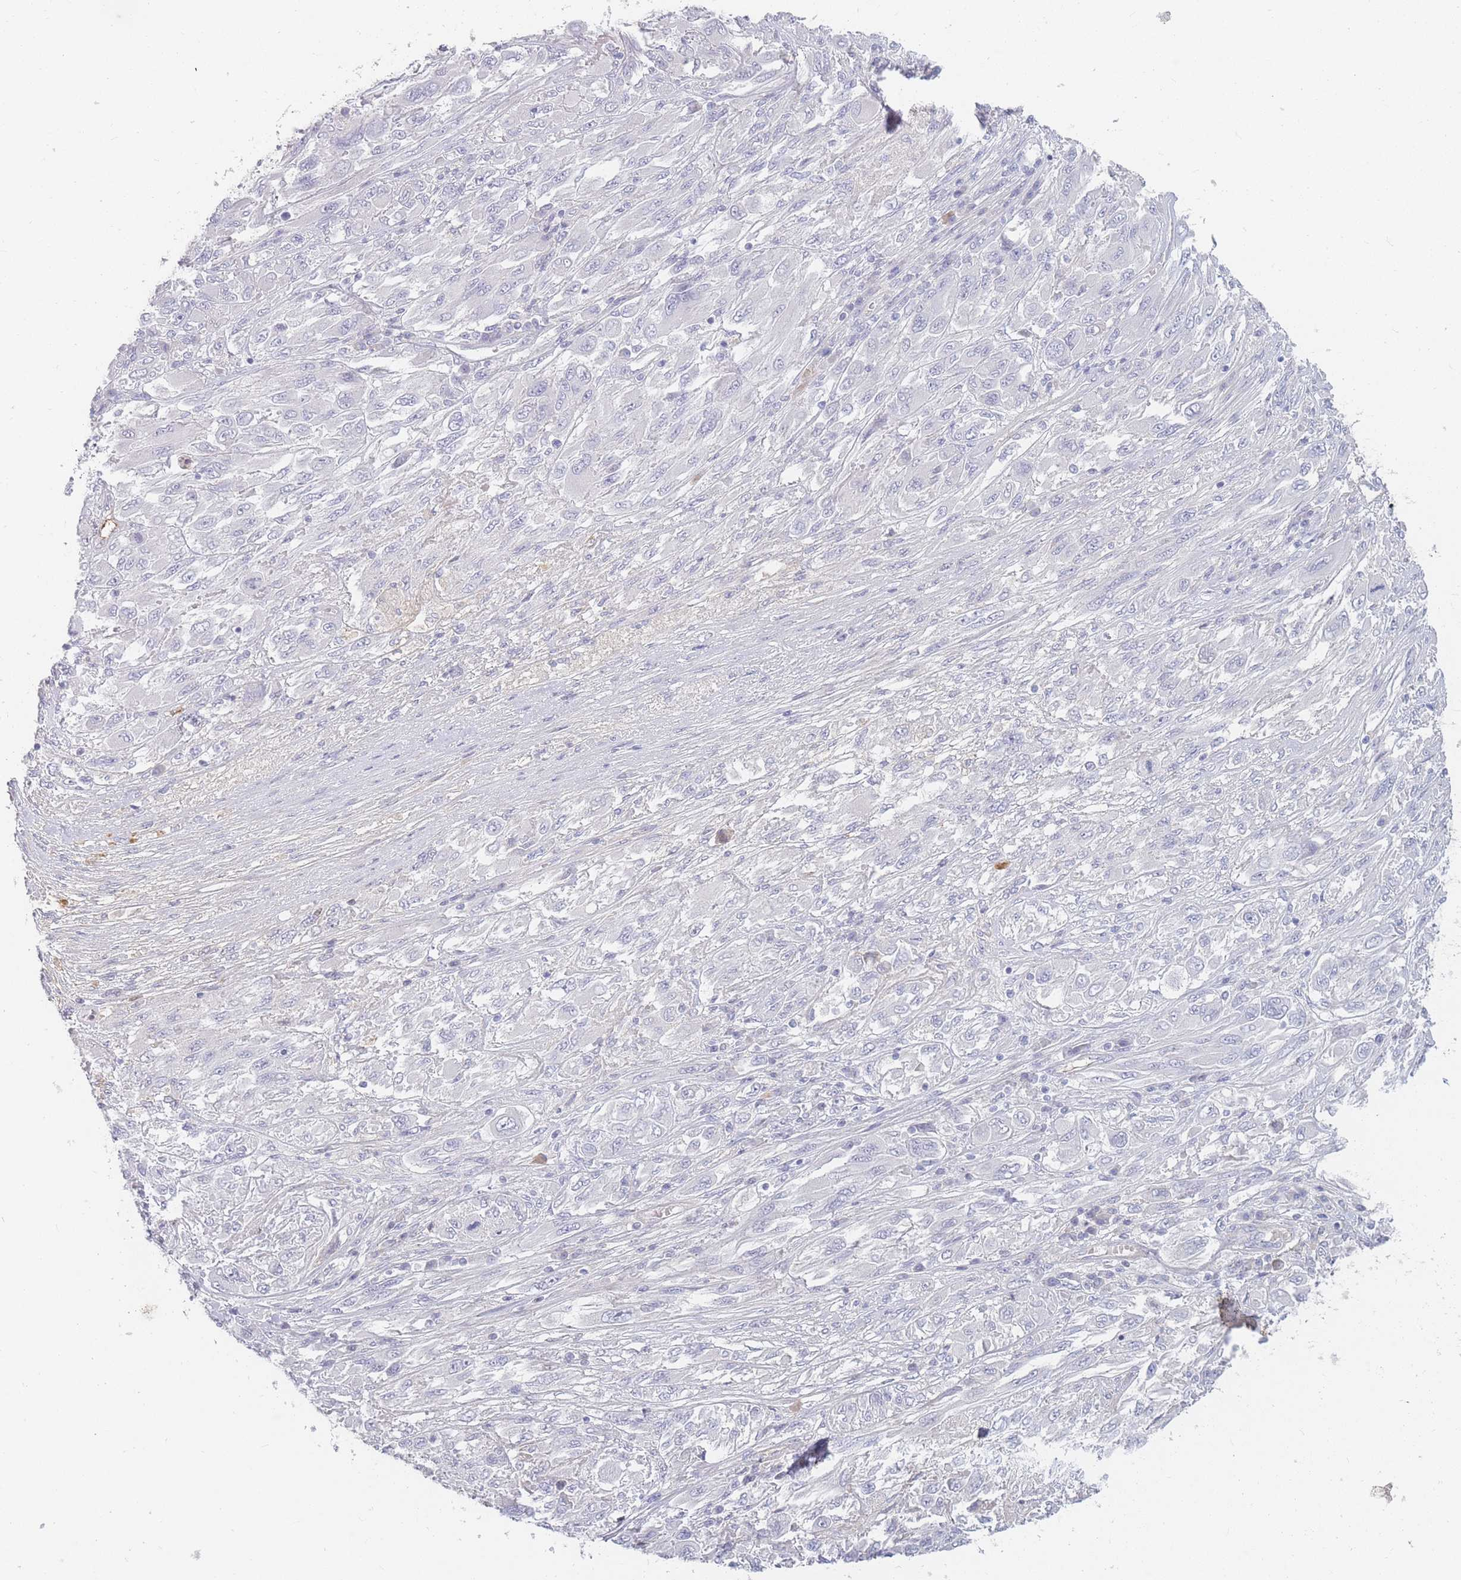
{"staining": {"intensity": "negative", "quantity": "none", "location": "none"}, "tissue": "melanoma", "cell_type": "Tumor cells", "image_type": "cancer", "snomed": [{"axis": "morphology", "description": "Malignant melanoma, NOS"}, {"axis": "topography", "description": "Skin"}], "caption": "Malignant melanoma stained for a protein using IHC displays no positivity tumor cells.", "gene": "PRG4", "patient": {"sex": "female", "age": 91}}